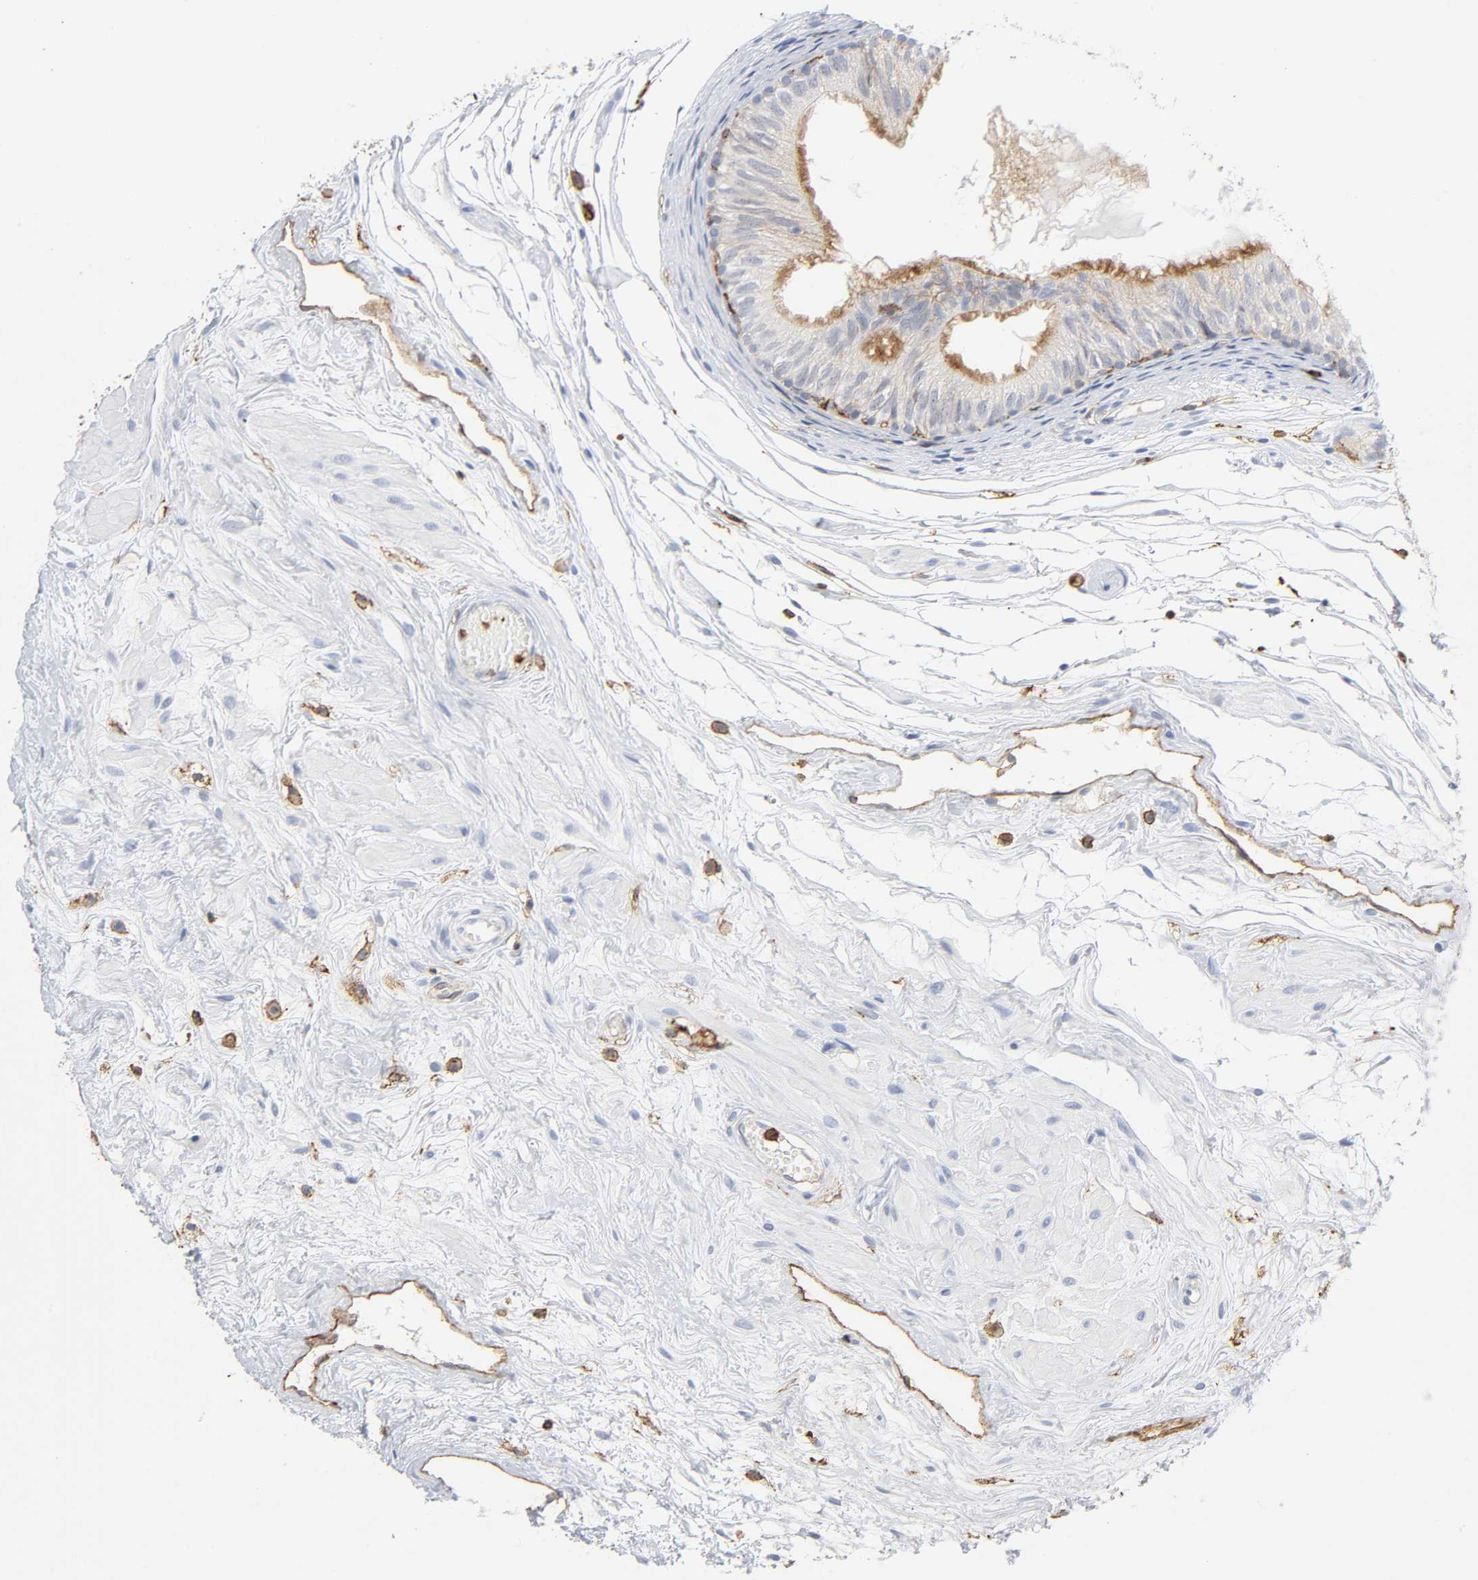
{"staining": {"intensity": "negative", "quantity": "none", "location": "none"}, "tissue": "epididymis", "cell_type": "Glandular cells", "image_type": "normal", "snomed": [{"axis": "morphology", "description": "Normal tissue, NOS"}, {"axis": "morphology", "description": "Atrophy, NOS"}, {"axis": "topography", "description": "Testis"}, {"axis": "topography", "description": "Epididymis"}], "caption": "Epididymis stained for a protein using immunohistochemistry (IHC) shows no staining glandular cells.", "gene": "LYN", "patient": {"sex": "male", "age": 18}}